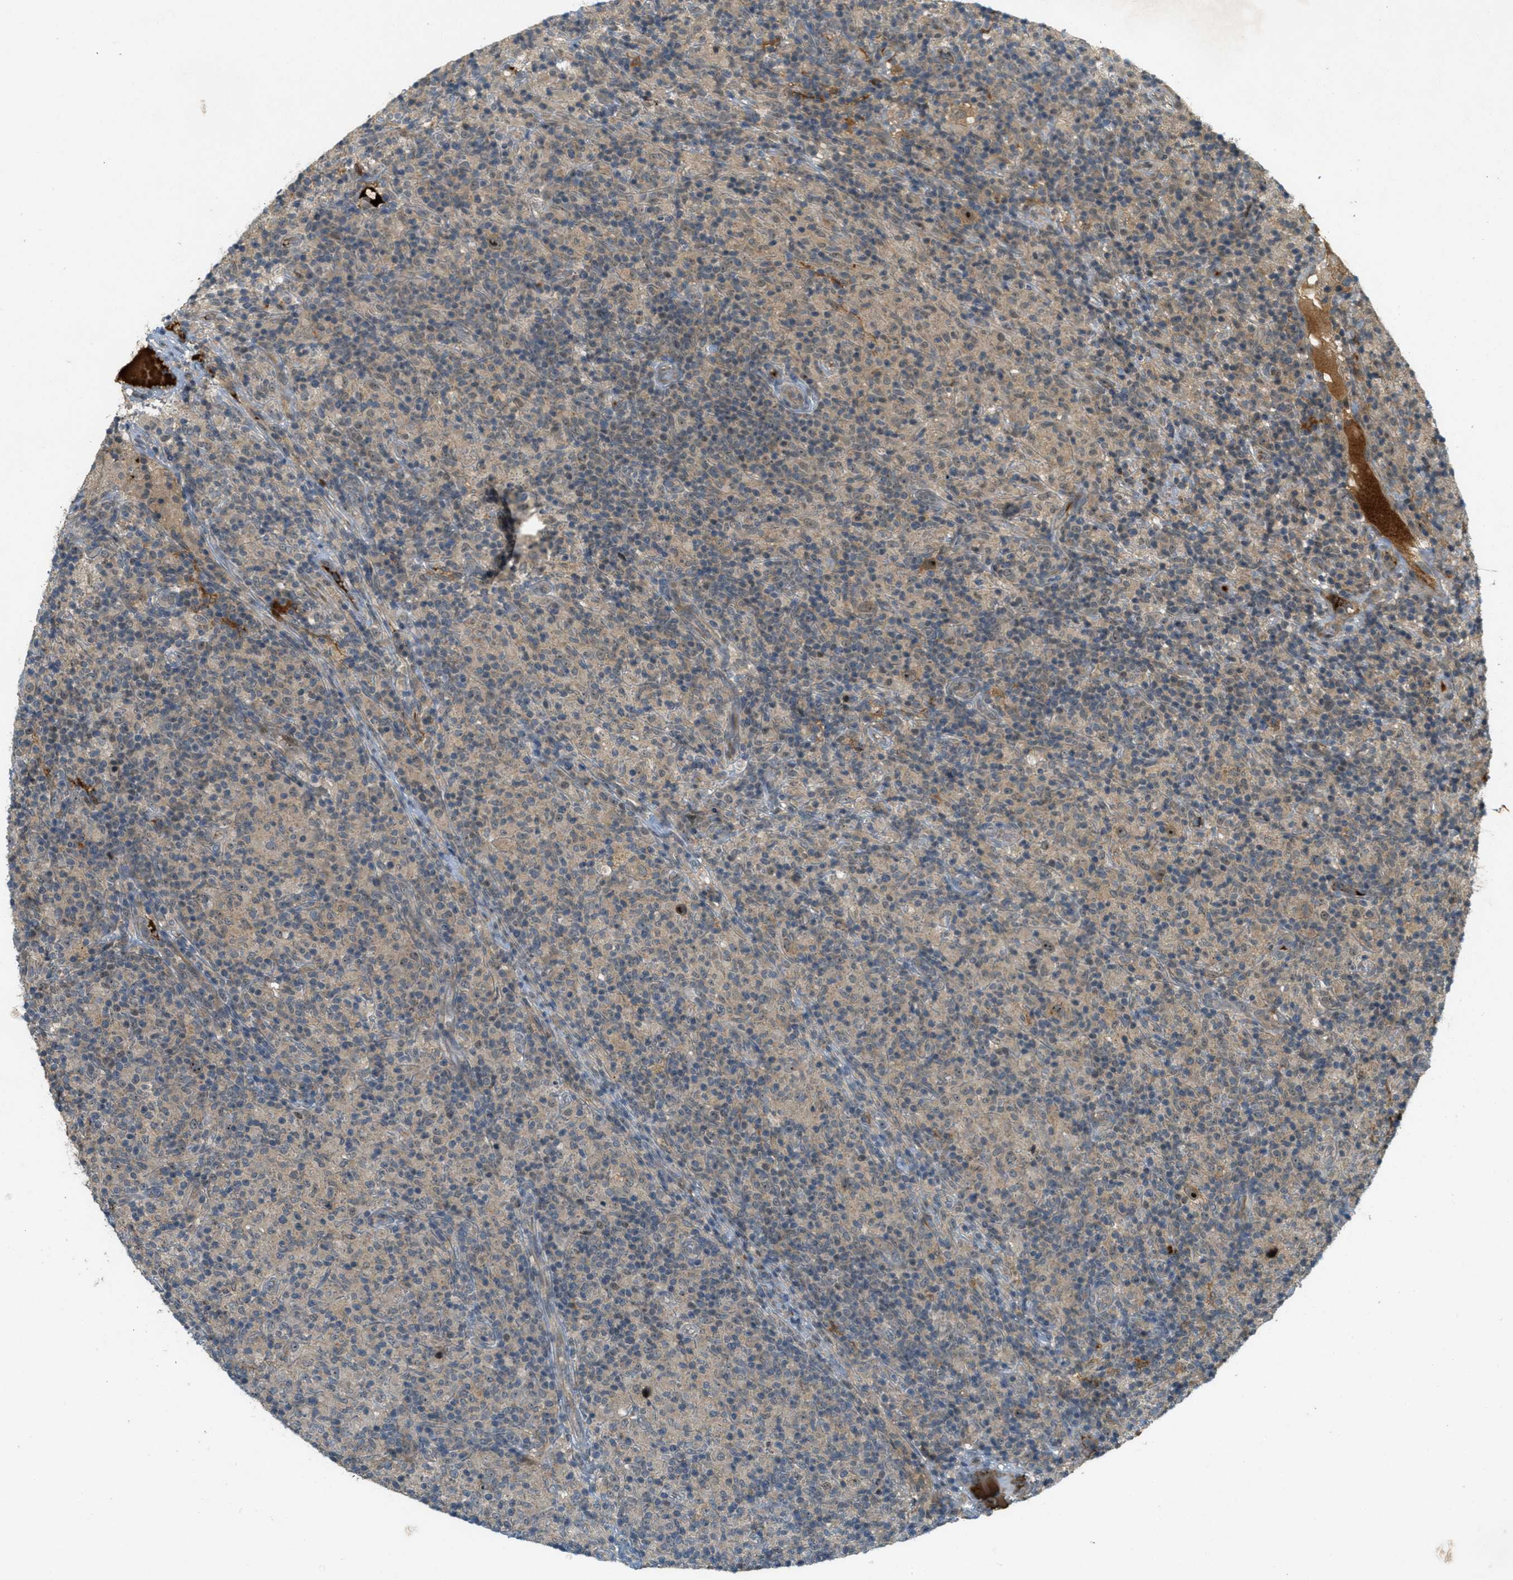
{"staining": {"intensity": "moderate", "quantity": "25%-75%", "location": "nuclear"}, "tissue": "lymphoma", "cell_type": "Tumor cells", "image_type": "cancer", "snomed": [{"axis": "morphology", "description": "Hodgkin's disease, NOS"}, {"axis": "topography", "description": "Lymph node"}], "caption": "Hodgkin's disease was stained to show a protein in brown. There is medium levels of moderate nuclear staining in approximately 25%-75% of tumor cells.", "gene": "STK11", "patient": {"sex": "male", "age": 70}}